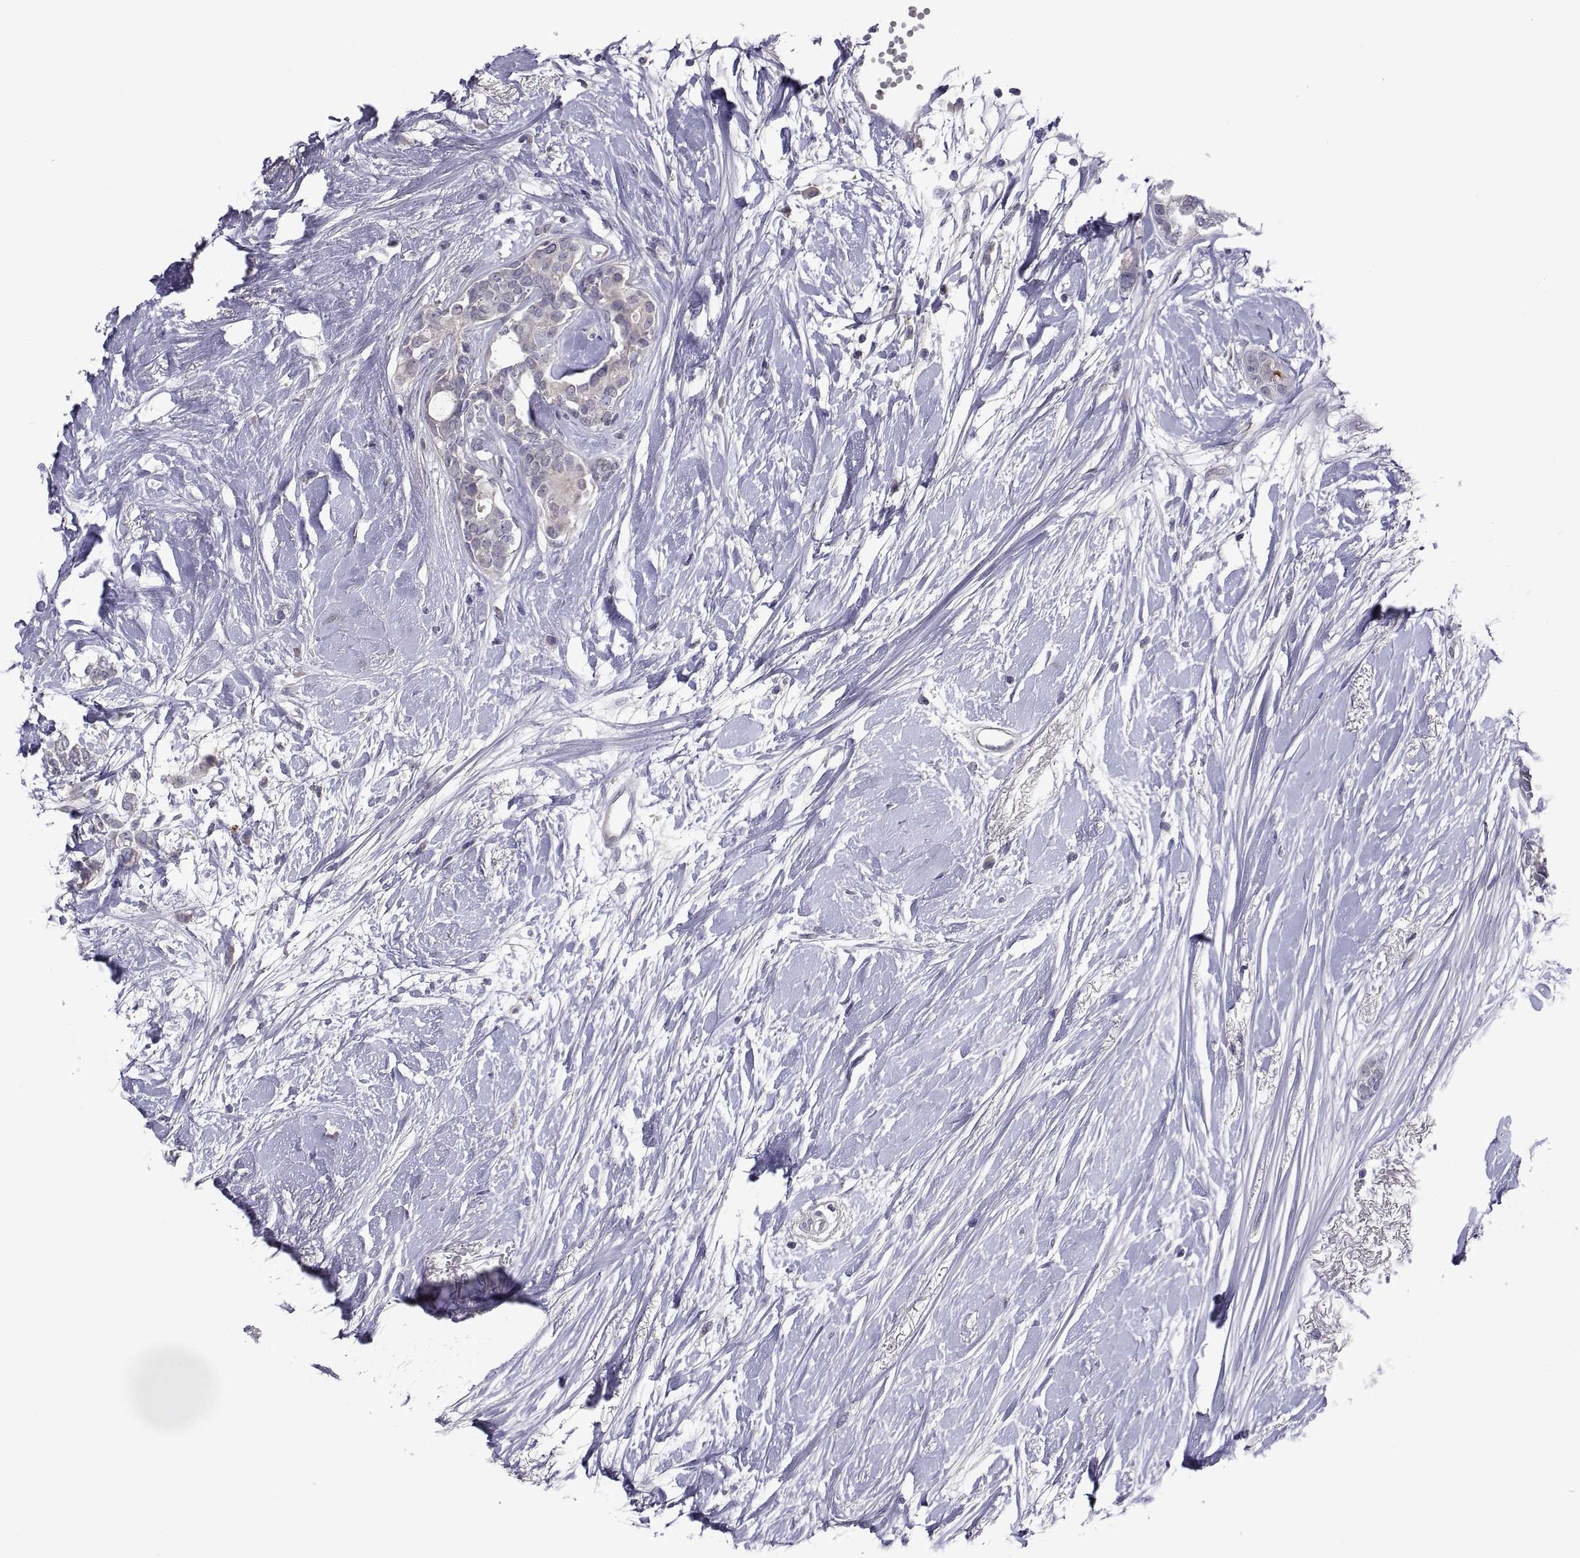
{"staining": {"intensity": "weak", "quantity": "<25%", "location": "cytoplasmic/membranous"}, "tissue": "breast cancer", "cell_type": "Tumor cells", "image_type": "cancer", "snomed": [{"axis": "morphology", "description": "Duct carcinoma"}, {"axis": "topography", "description": "Breast"}], "caption": "IHC photomicrograph of human invasive ductal carcinoma (breast) stained for a protein (brown), which displays no staining in tumor cells. The staining is performed using DAB brown chromogen with nuclei counter-stained in using hematoxylin.", "gene": "NPTX2", "patient": {"sex": "female", "age": 40}}